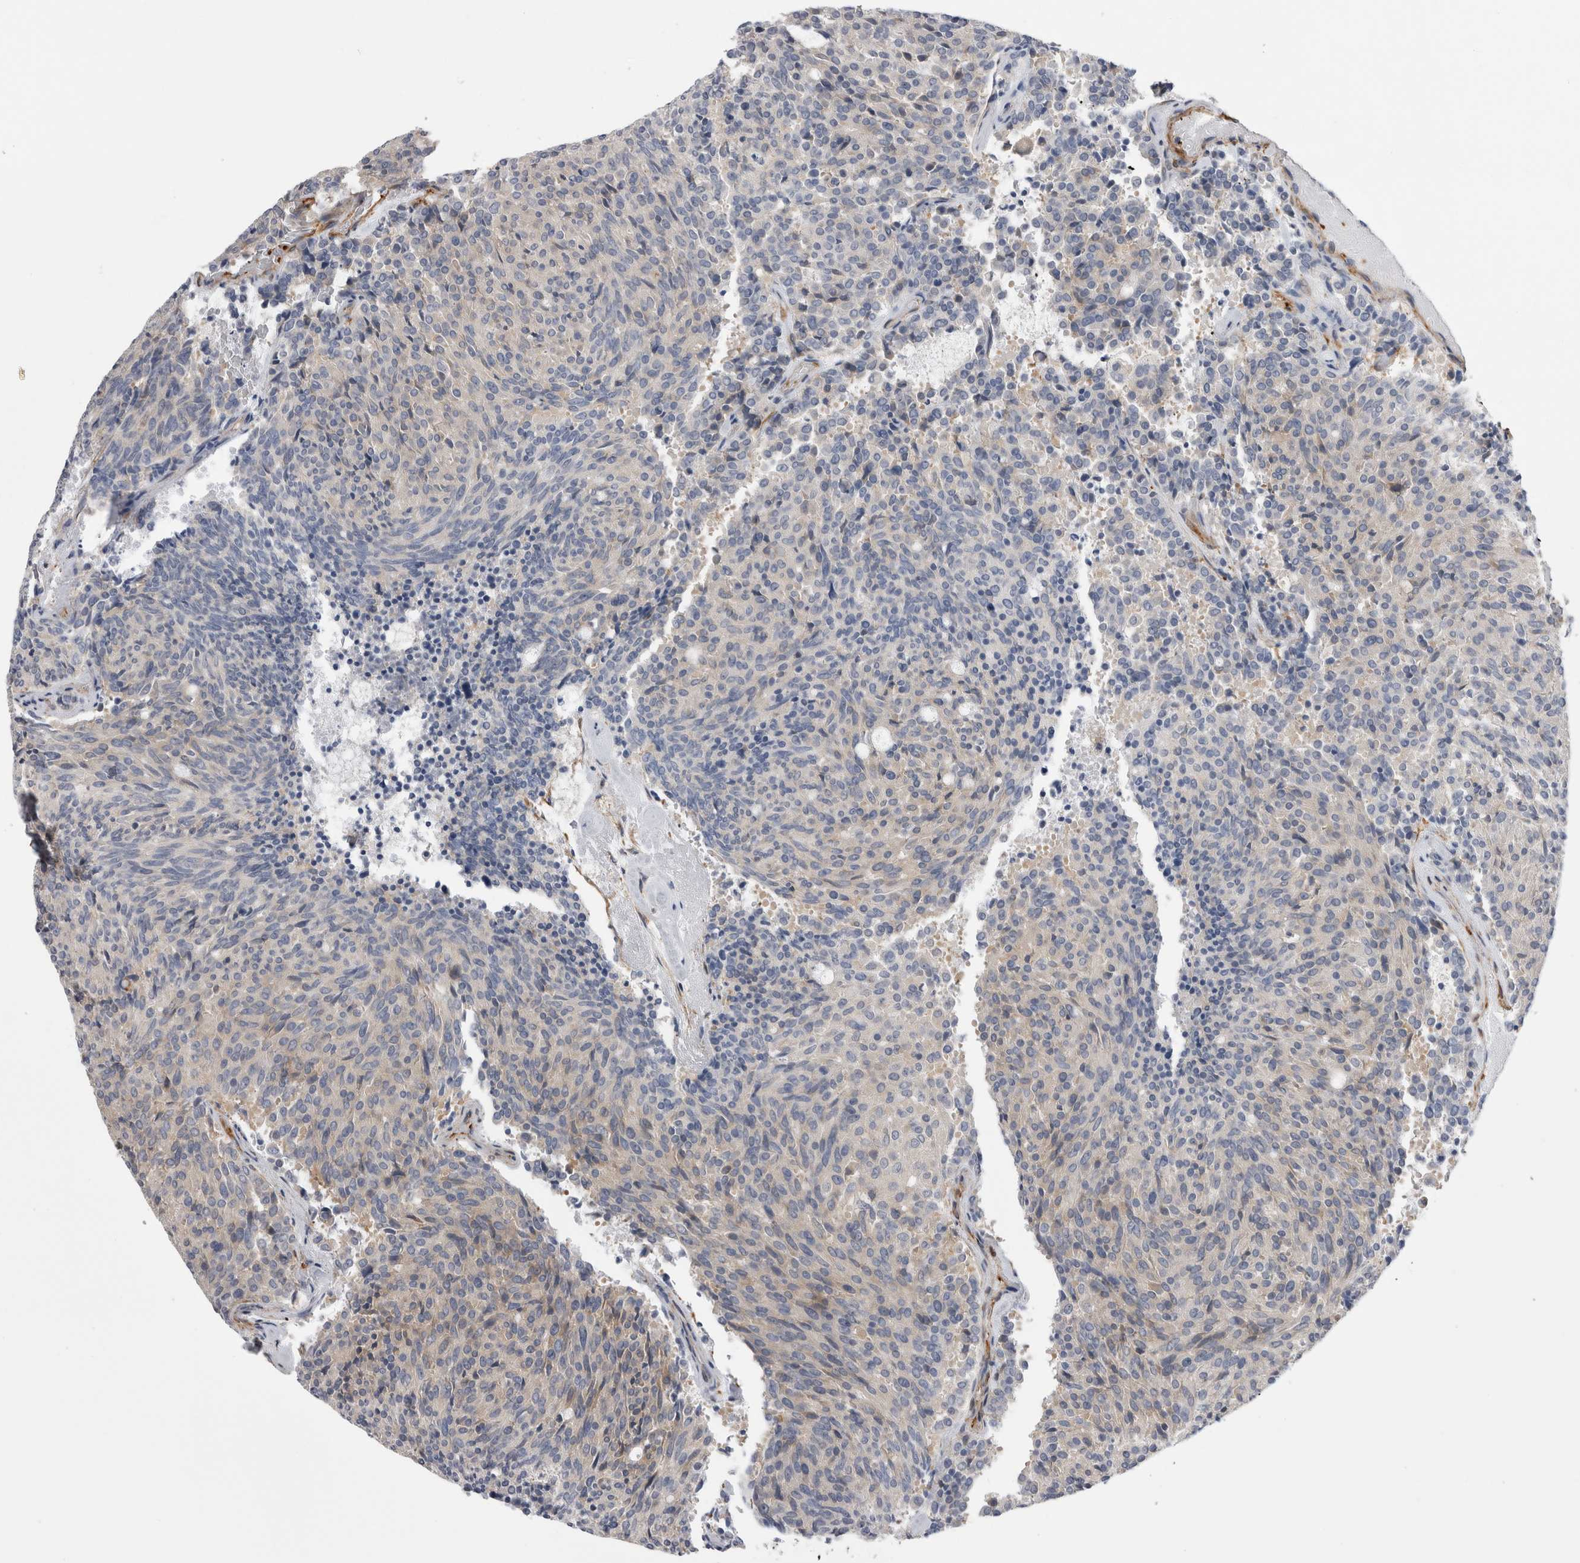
{"staining": {"intensity": "negative", "quantity": "none", "location": "none"}, "tissue": "carcinoid", "cell_type": "Tumor cells", "image_type": "cancer", "snomed": [{"axis": "morphology", "description": "Carcinoid, malignant, NOS"}, {"axis": "topography", "description": "Pancreas"}], "caption": "Tumor cells show no significant staining in carcinoid.", "gene": "EPRS1", "patient": {"sex": "female", "age": 54}}